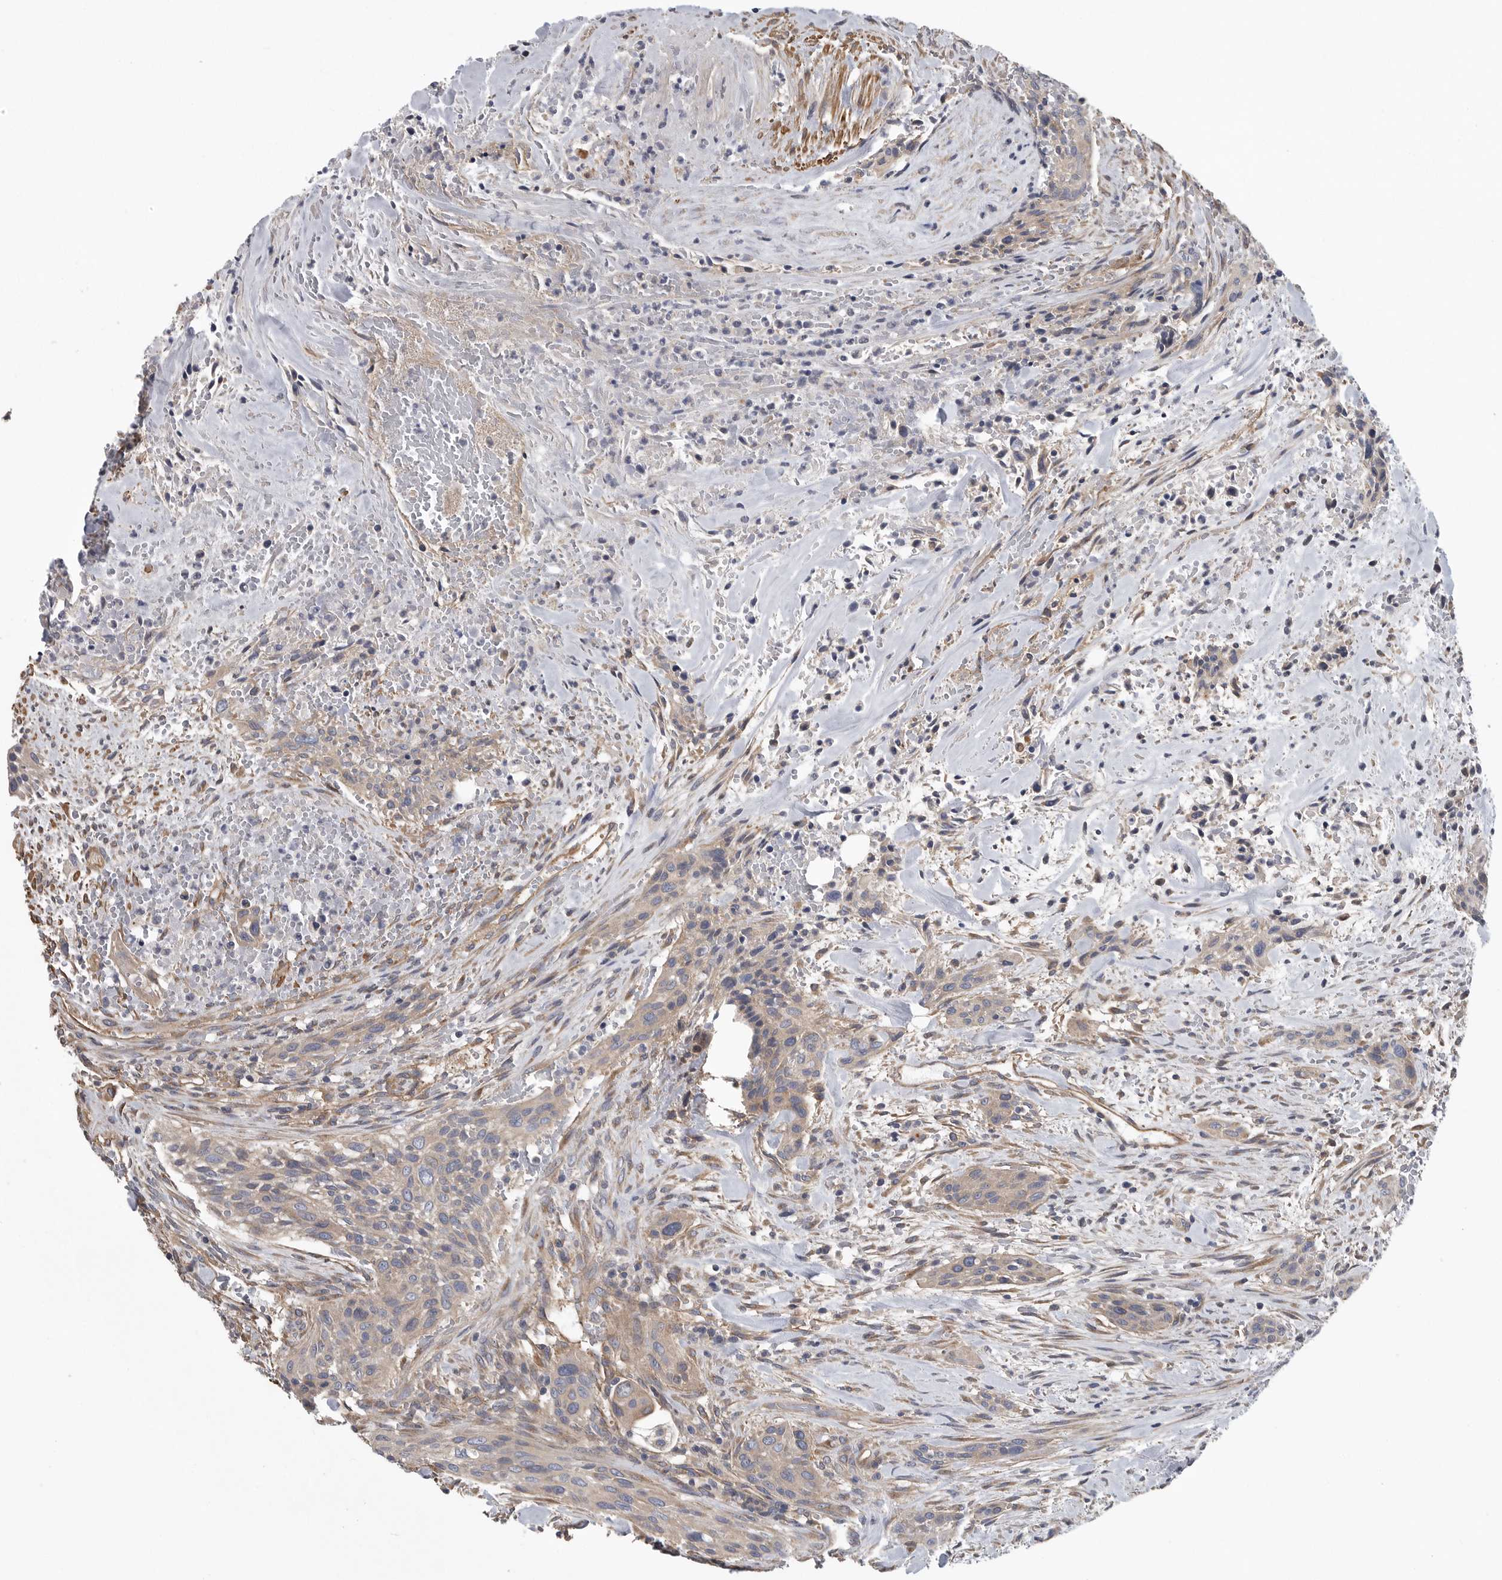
{"staining": {"intensity": "weak", "quantity": "25%-75%", "location": "cytoplasmic/membranous"}, "tissue": "urothelial cancer", "cell_type": "Tumor cells", "image_type": "cancer", "snomed": [{"axis": "morphology", "description": "Urothelial carcinoma, High grade"}, {"axis": "topography", "description": "Urinary bladder"}], "caption": "IHC staining of urothelial carcinoma (high-grade), which shows low levels of weak cytoplasmic/membranous positivity in approximately 25%-75% of tumor cells indicating weak cytoplasmic/membranous protein expression. The staining was performed using DAB (brown) for protein detection and nuclei were counterstained in hematoxylin (blue).", "gene": "OXR1", "patient": {"sex": "male", "age": 35}}